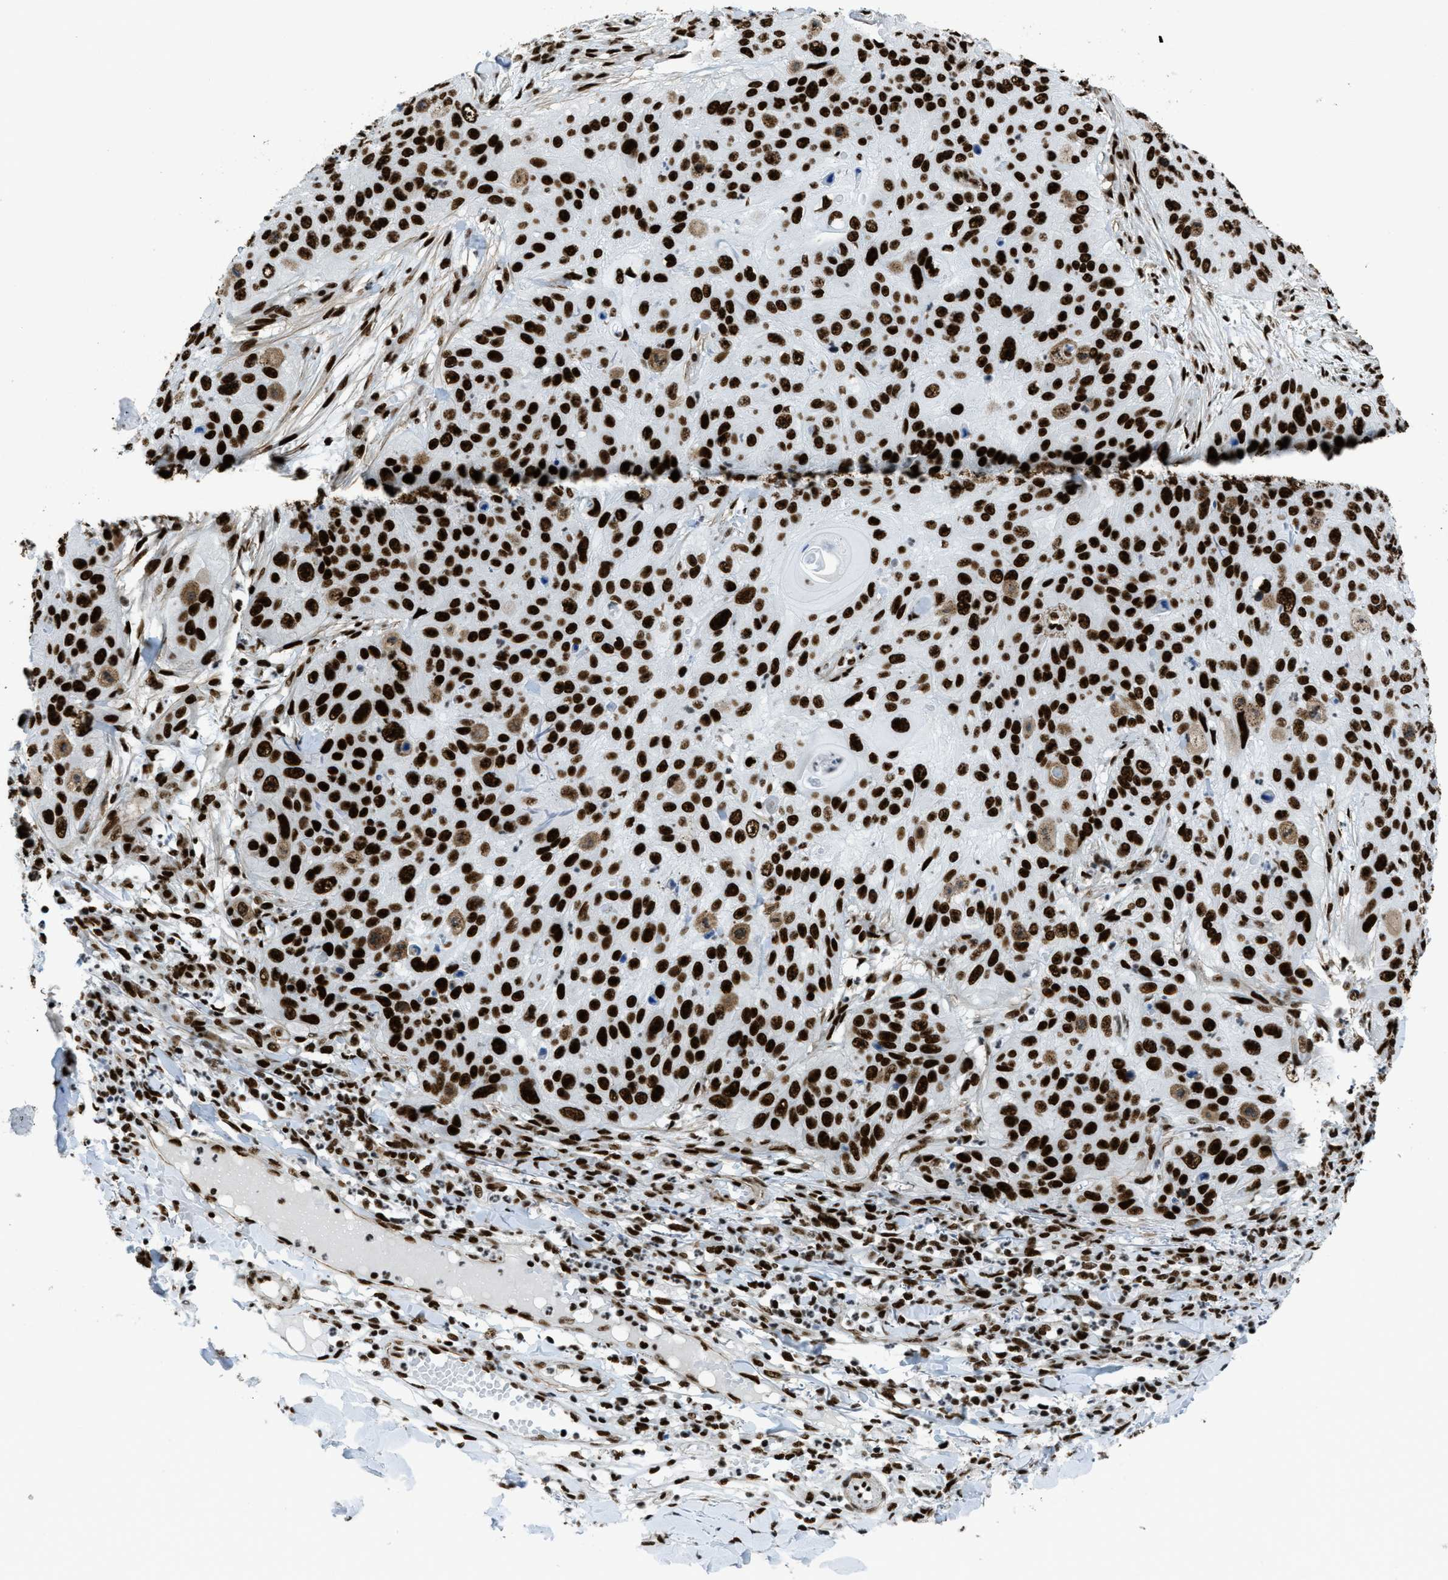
{"staining": {"intensity": "strong", "quantity": ">75%", "location": "nuclear"}, "tissue": "skin cancer", "cell_type": "Tumor cells", "image_type": "cancer", "snomed": [{"axis": "morphology", "description": "Squamous cell carcinoma, NOS"}, {"axis": "topography", "description": "Skin"}], "caption": "Approximately >75% of tumor cells in squamous cell carcinoma (skin) exhibit strong nuclear protein positivity as visualized by brown immunohistochemical staining.", "gene": "ZNF207", "patient": {"sex": "female", "age": 80}}